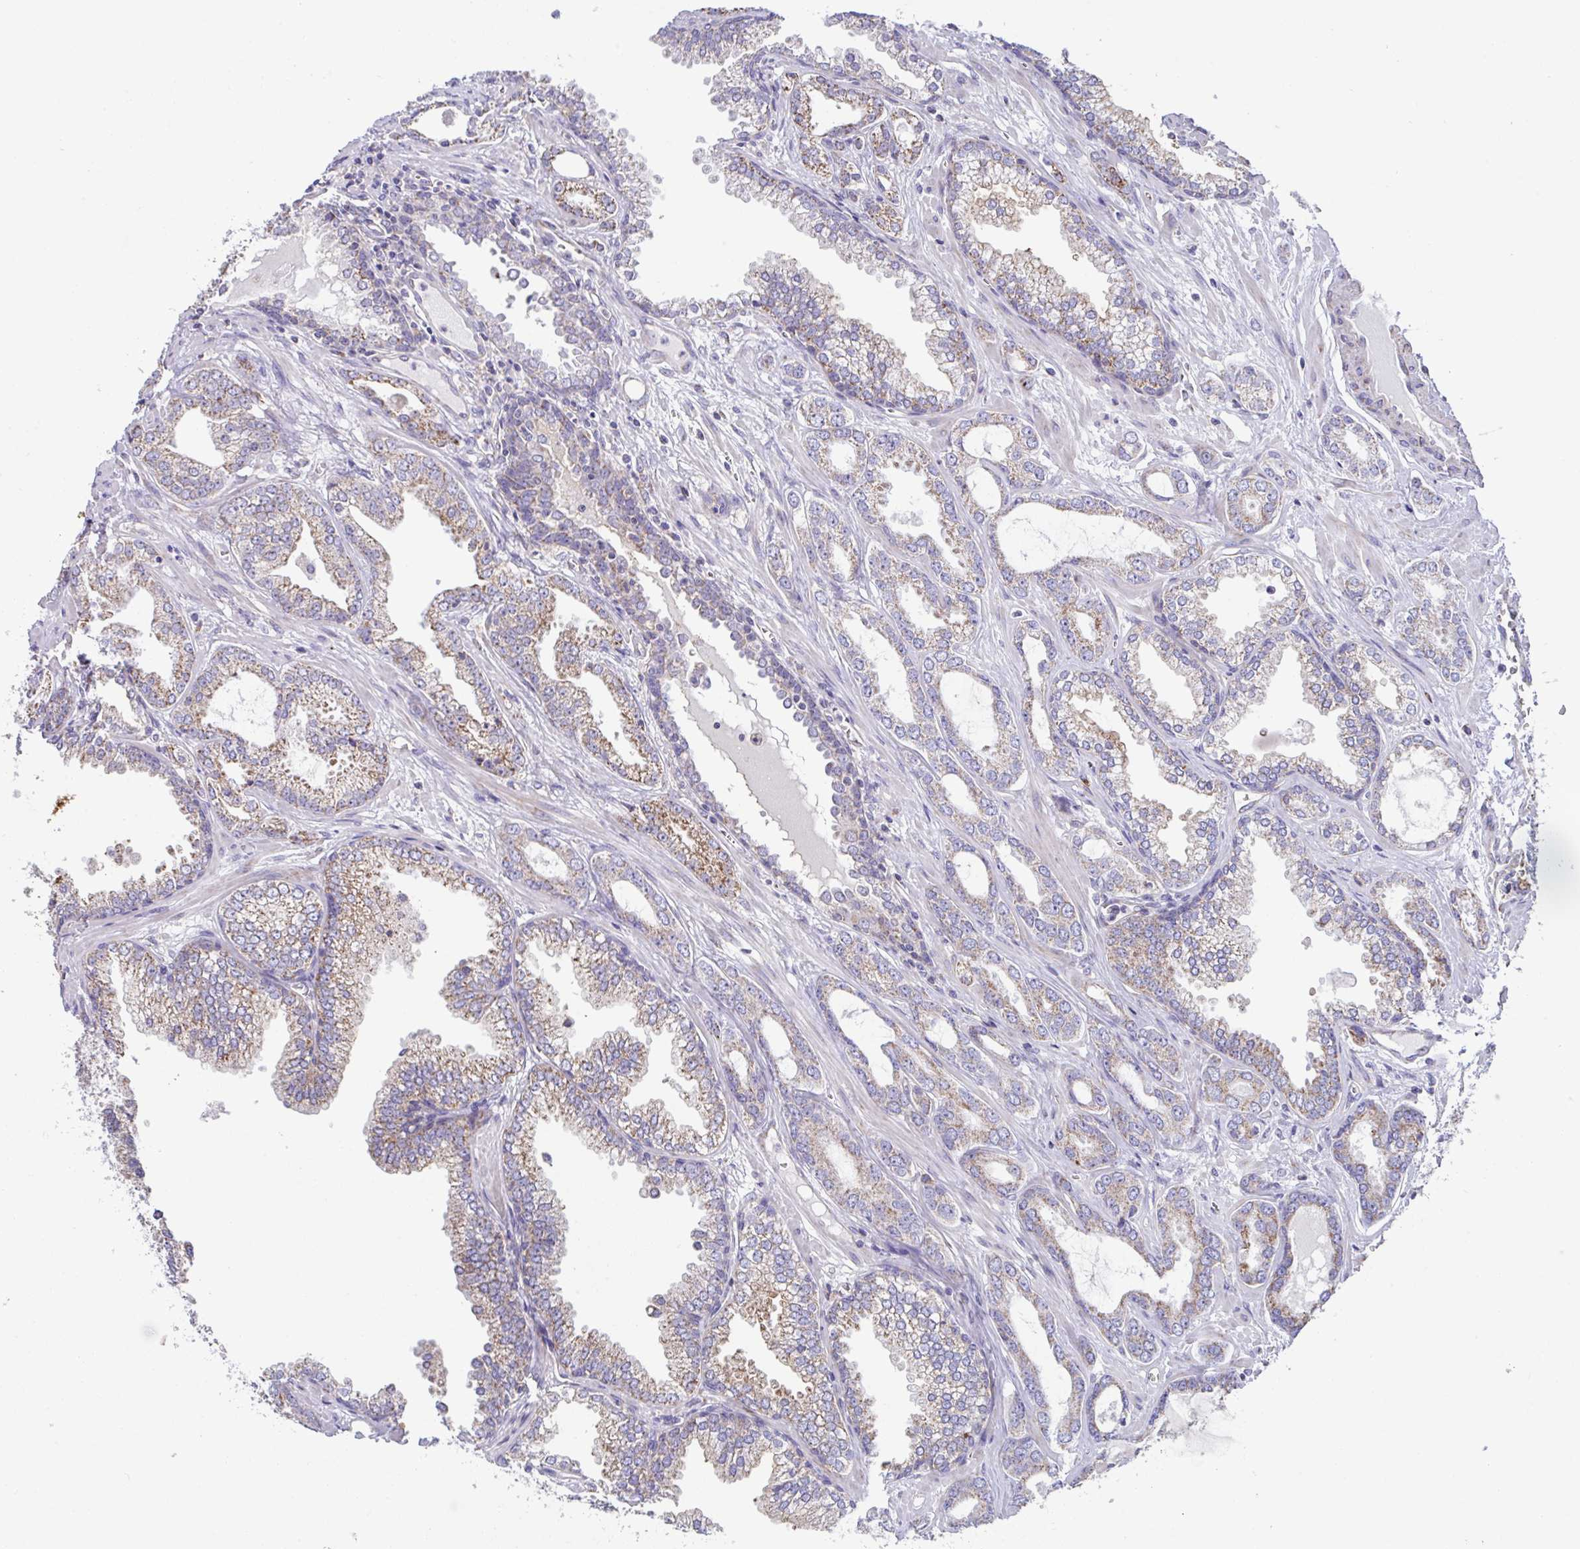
{"staining": {"intensity": "moderate", "quantity": ">75%", "location": "cytoplasmic/membranous"}, "tissue": "prostate cancer", "cell_type": "Tumor cells", "image_type": "cancer", "snomed": [{"axis": "morphology", "description": "Adenocarcinoma, Medium grade"}, {"axis": "topography", "description": "Prostate"}], "caption": "Prostate cancer was stained to show a protein in brown. There is medium levels of moderate cytoplasmic/membranous positivity in approximately >75% of tumor cells.", "gene": "DOK7", "patient": {"sex": "male", "age": 57}}